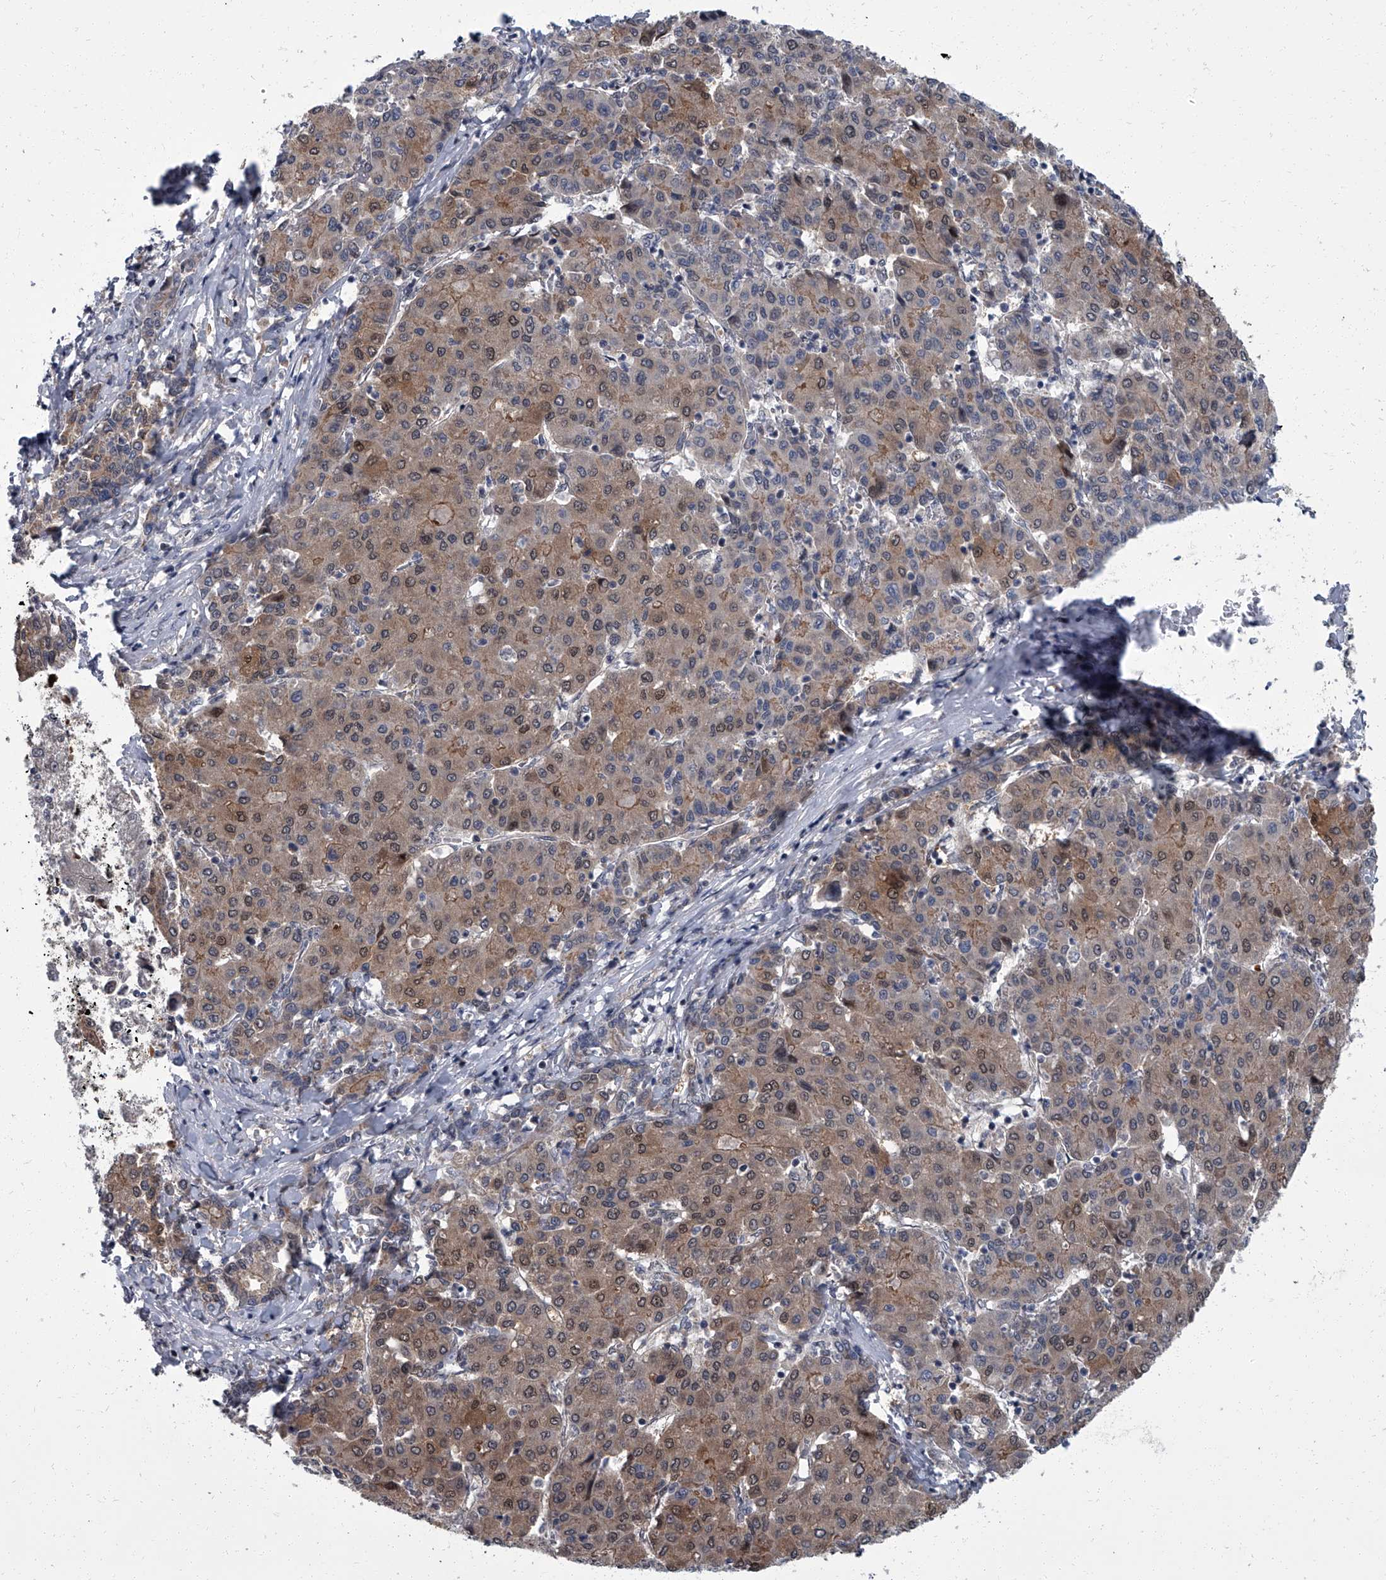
{"staining": {"intensity": "moderate", "quantity": "25%-75%", "location": "cytoplasmic/membranous,nuclear"}, "tissue": "liver cancer", "cell_type": "Tumor cells", "image_type": "cancer", "snomed": [{"axis": "morphology", "description": "Carcinoma, Hepatocellular, NOS"}, {"axis": "topography", "description": "Liver"}], "caption": "A brown stain shows moderate cytoplasmic/membranous and nuclear expression of a protein in liver hepatocellular carcinoma tumor cells.", "gene": "ZNF274", "patient": {"sex": "male", "age": 65}}